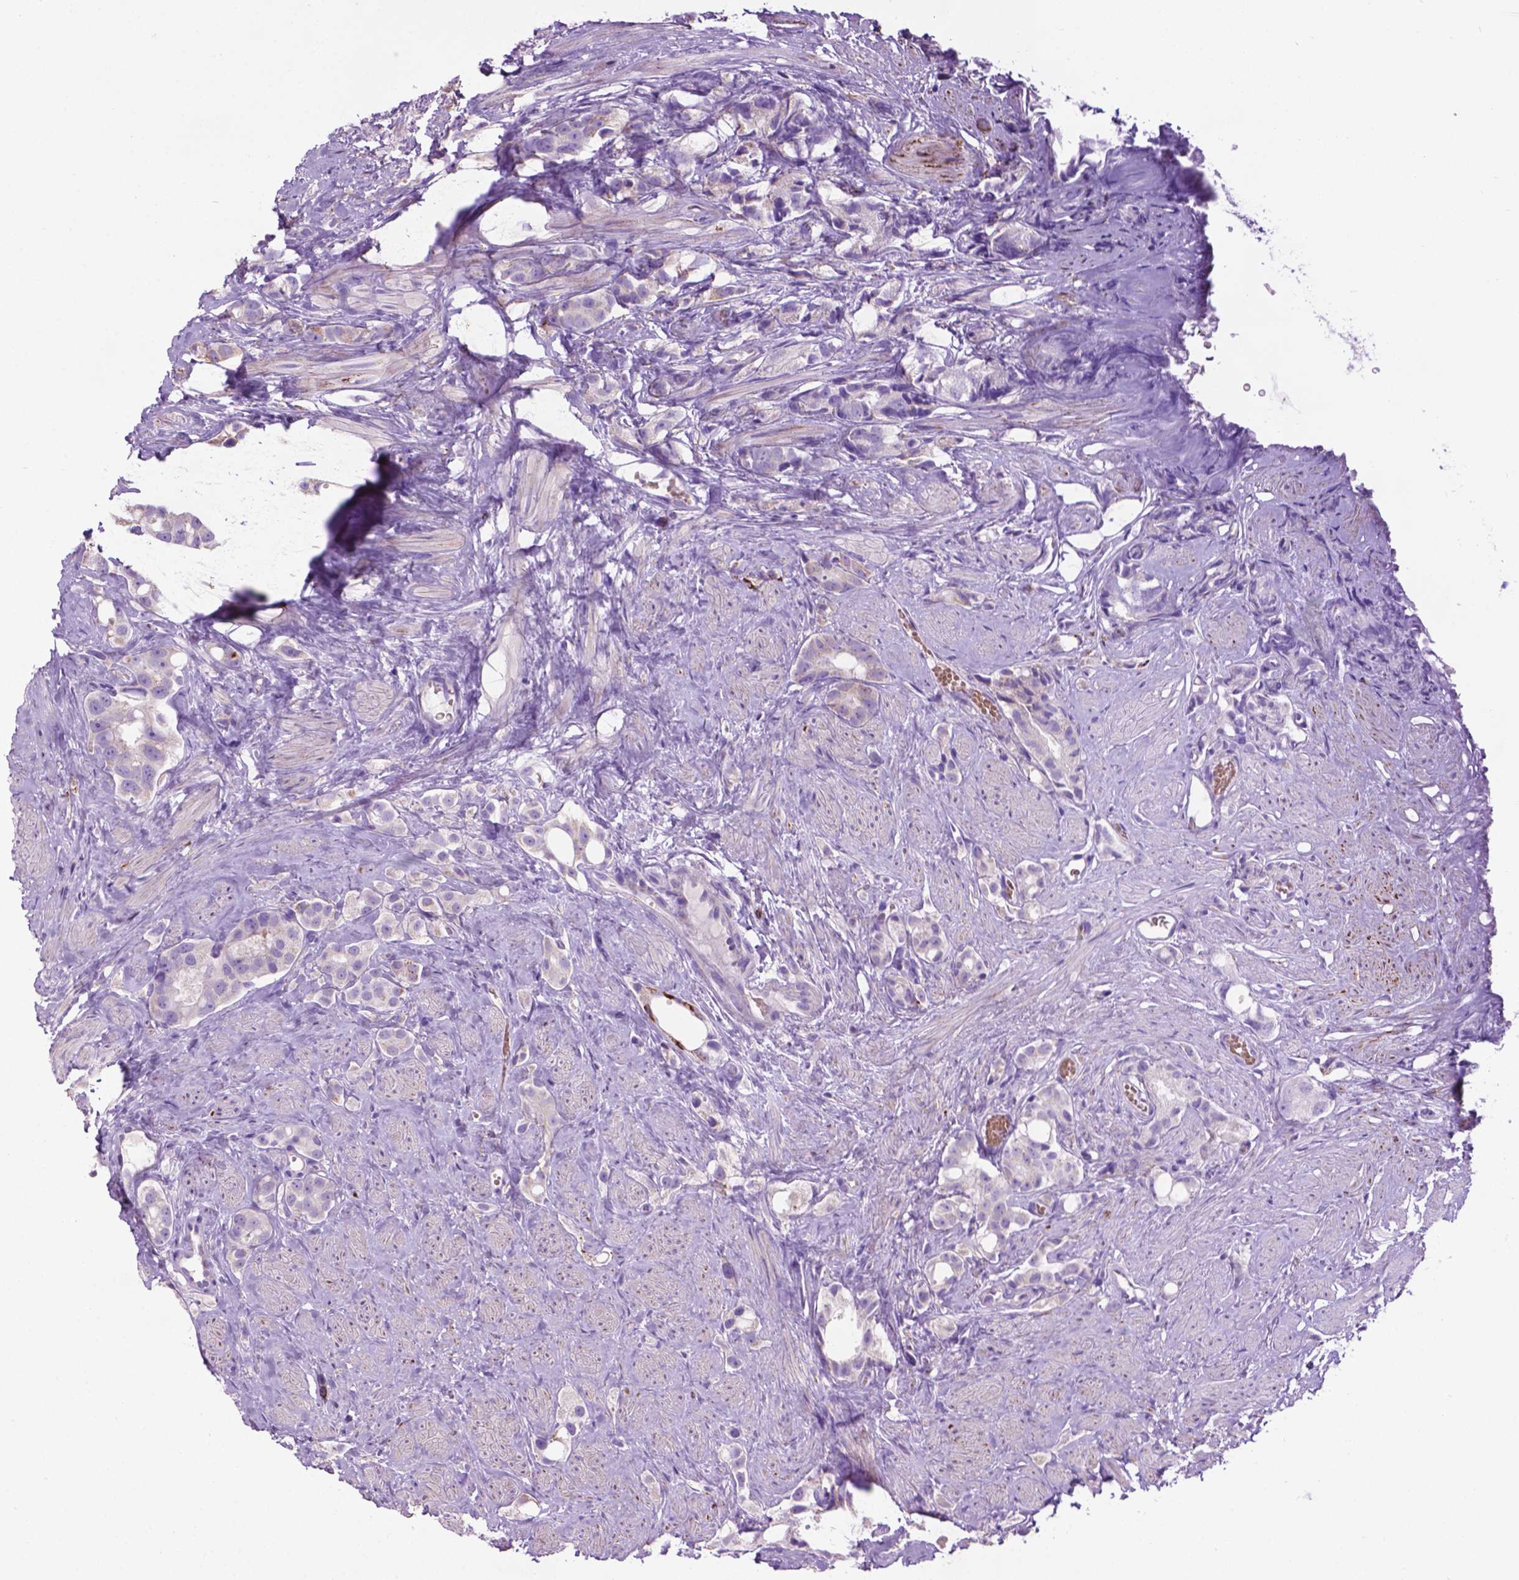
{"staining": {"intensity": "negative", "quantity": "none", "location": "none"}, "tissue": "prostate cancer", "cell_type": "Tumor cells", "image_type": "cancer", "snomed": [{"axis": "morphology", "description": "Adenocarcinoma, High grade"}, {"axis": "topography", "description": "Prostate"}], "caption": "Tumor cells show no significant protein staining in prostate cancer (high-grade adenocarcinoma).", "gene": "TMEM132E", "patient": {"sex": "male", "age": 75}}